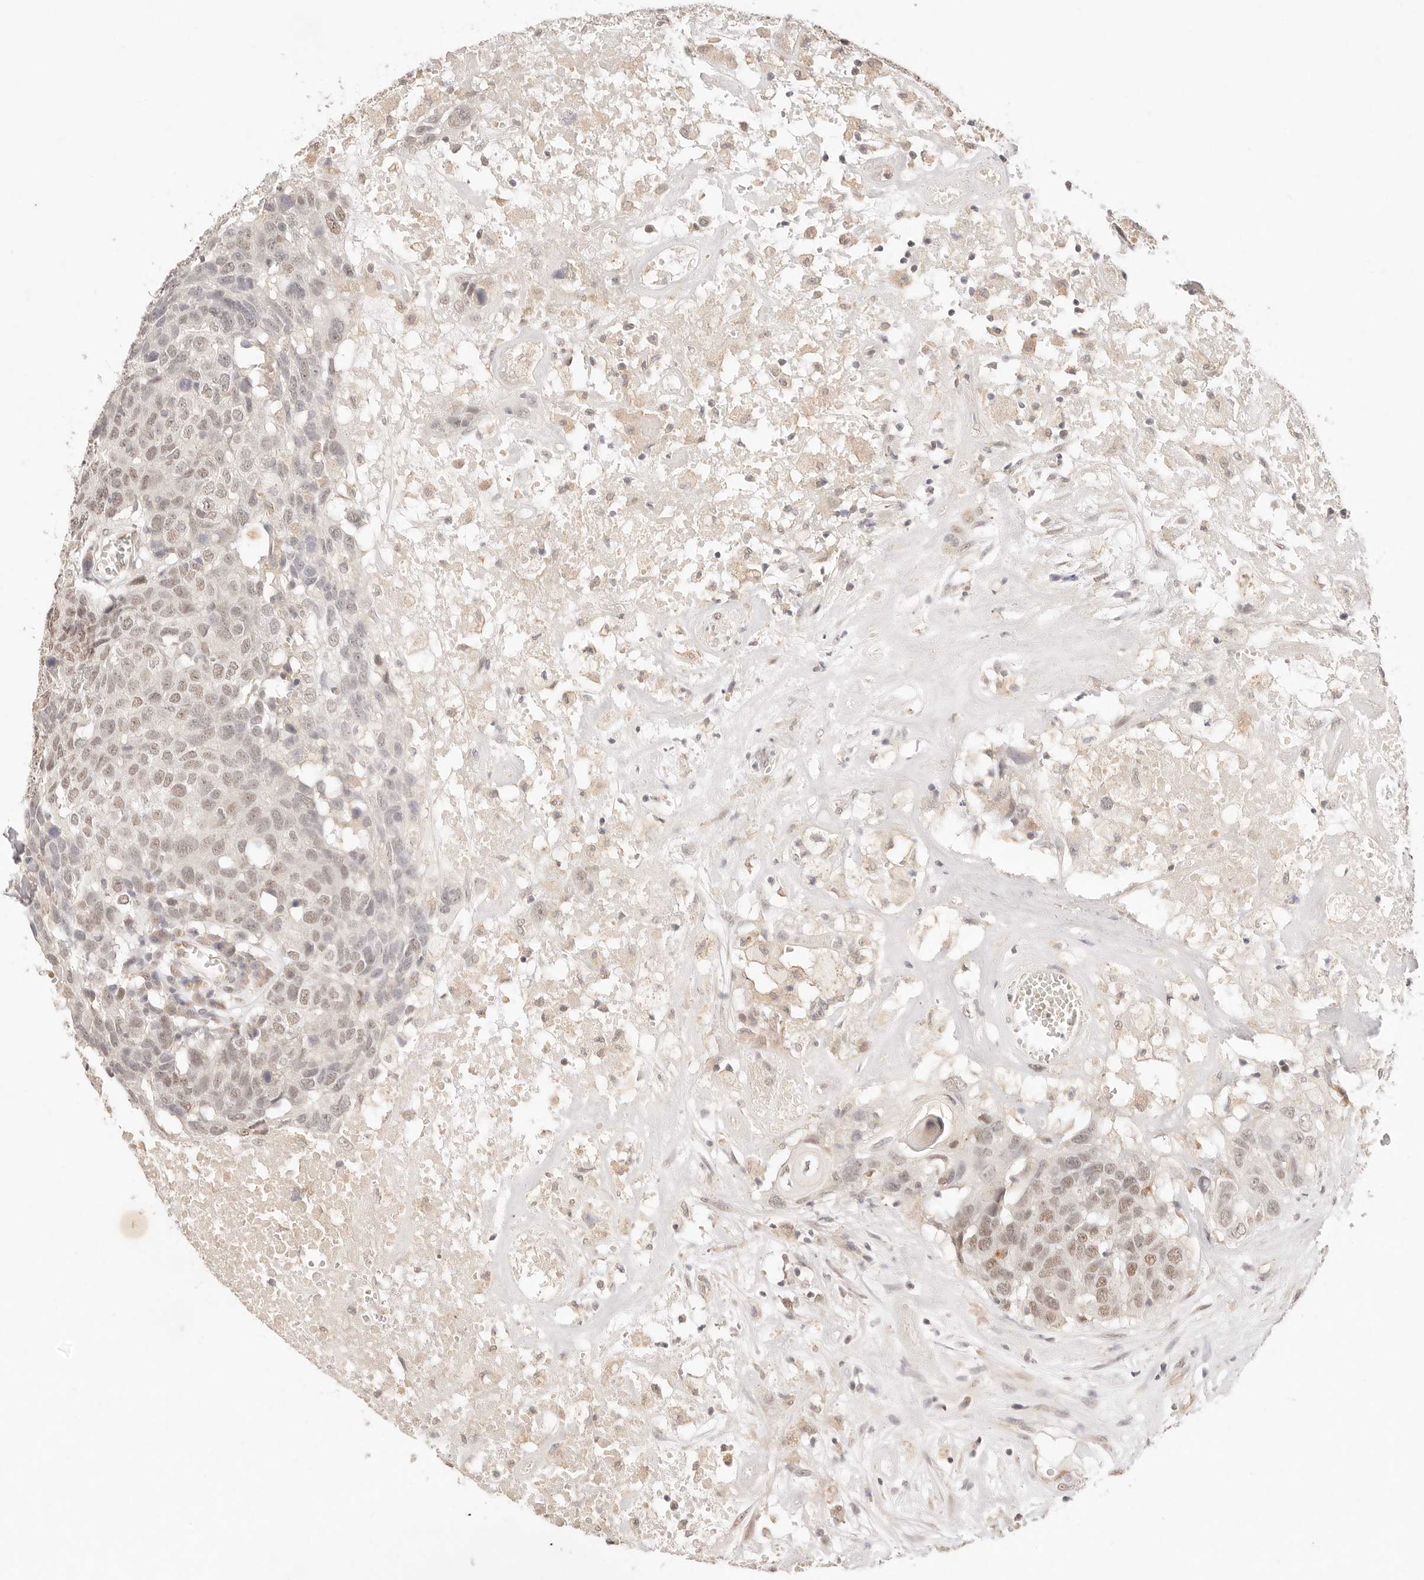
{"staining": {"intensity": "weak", "quantity": "25%-75%", "location": "nuclear"}, "tissue": "head and neck cancer", "cell_type": "Tumor cells", "image_type": "cancer", "snomed": [{"axis": "morphology", "description": "Squamous cell carcinoma, NOS"}, {"axis": "topography", "description": "Head-Neck"}], "caption": "Brown immunohistochemical staining in squamous cell carcinoma (head and neck) displays weak nuclear expression in about 25%-75% of tumor cells.", "gene": "GPR156", "patient": {"sex": "male", "age": 66}}